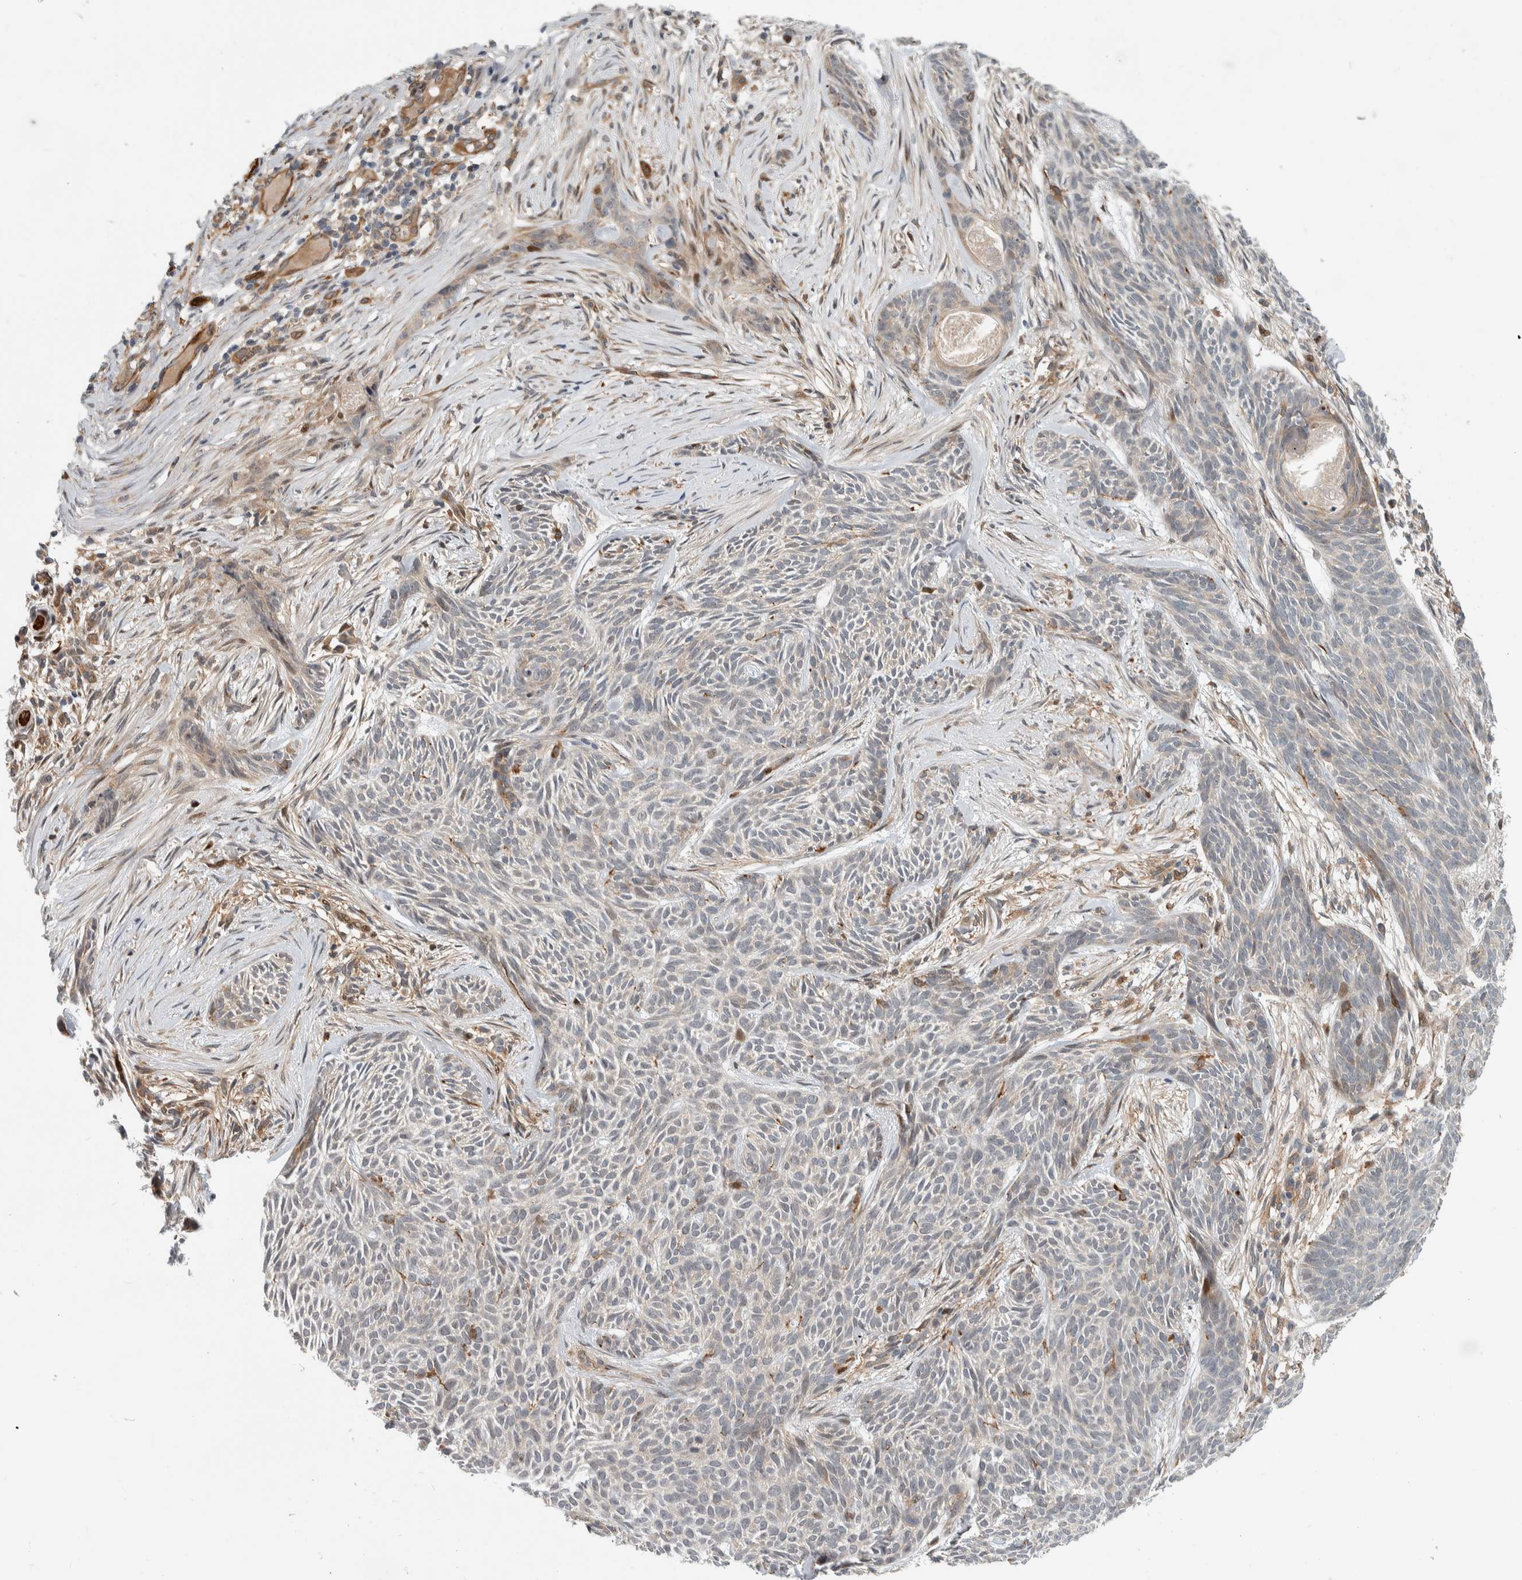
{"staining": {"intensity": "negative", "quantity": "none", "location": "none"}, "tissue": "skin cancer", "cell_type": "Tumor cells", "image_type": "cancer", "snomed": [{"axis": "morphology", "description": "Basal cell carcinoma"}, {"axis": "topography", "description": "Skin"}], "caption": "Tumor cells show no significant protein staining in skin basal cell carcinoma.", "gene": "MSL1", "patient": {"sex": "female", "age": 59}}